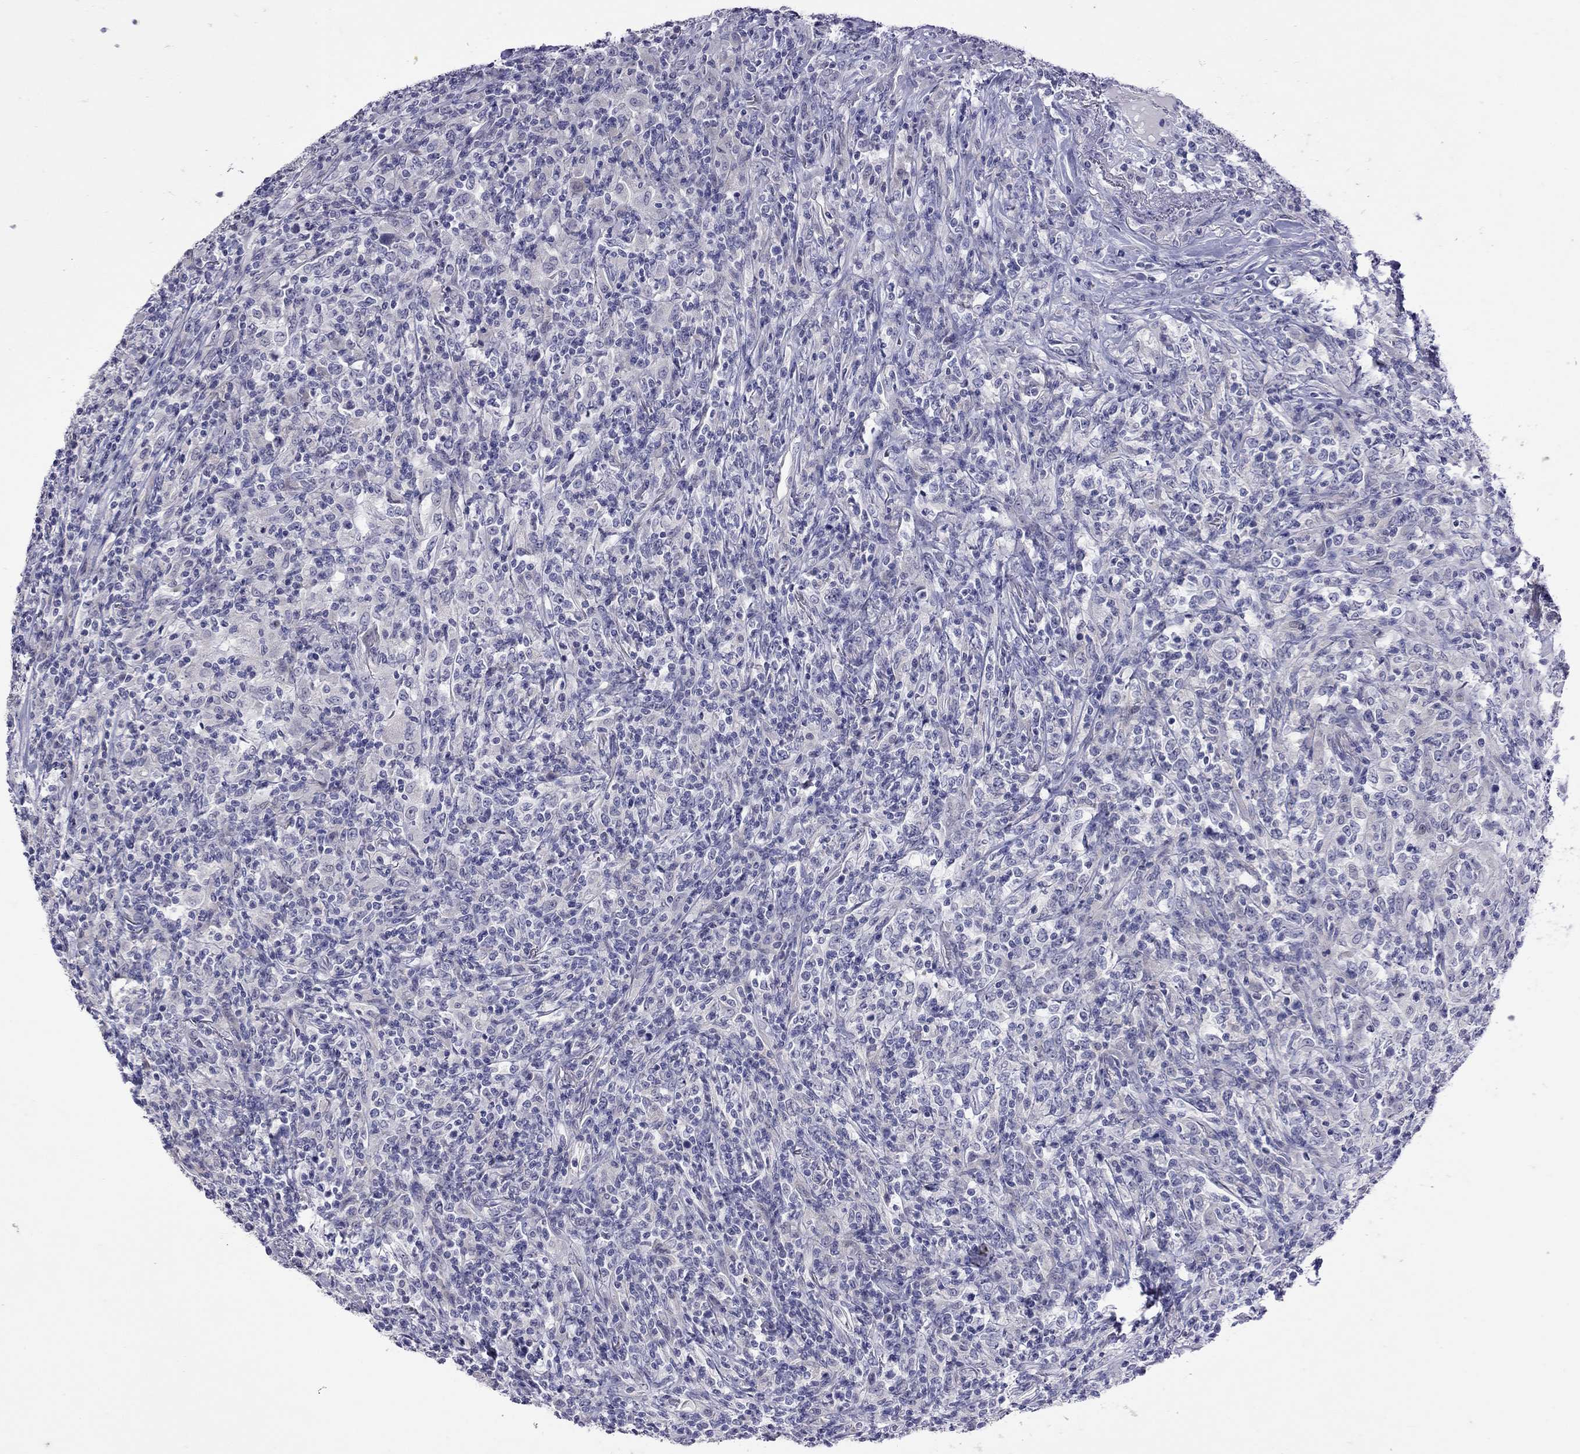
{"staining": {"intensity": "negative", "quantity": "none", "location": "none"}, "tissue": "lymphoma", "cell_type": "Tumor cells", "image_type": "cancer", "snomed": [{"axis": "morphology", "description": "Malignant lymphoma, non-Hodgkin's type, High grade"}, {"axis": "topography", "description": "Lung"}], "caption": "Immunohistochemistry (IHC) micrograph of human lymphoma stained for a protein (brown), which demonstrates no expression in tumor cells.", "gene": "SLAMF1", "patient": {"sex": "male", "age": 79}}